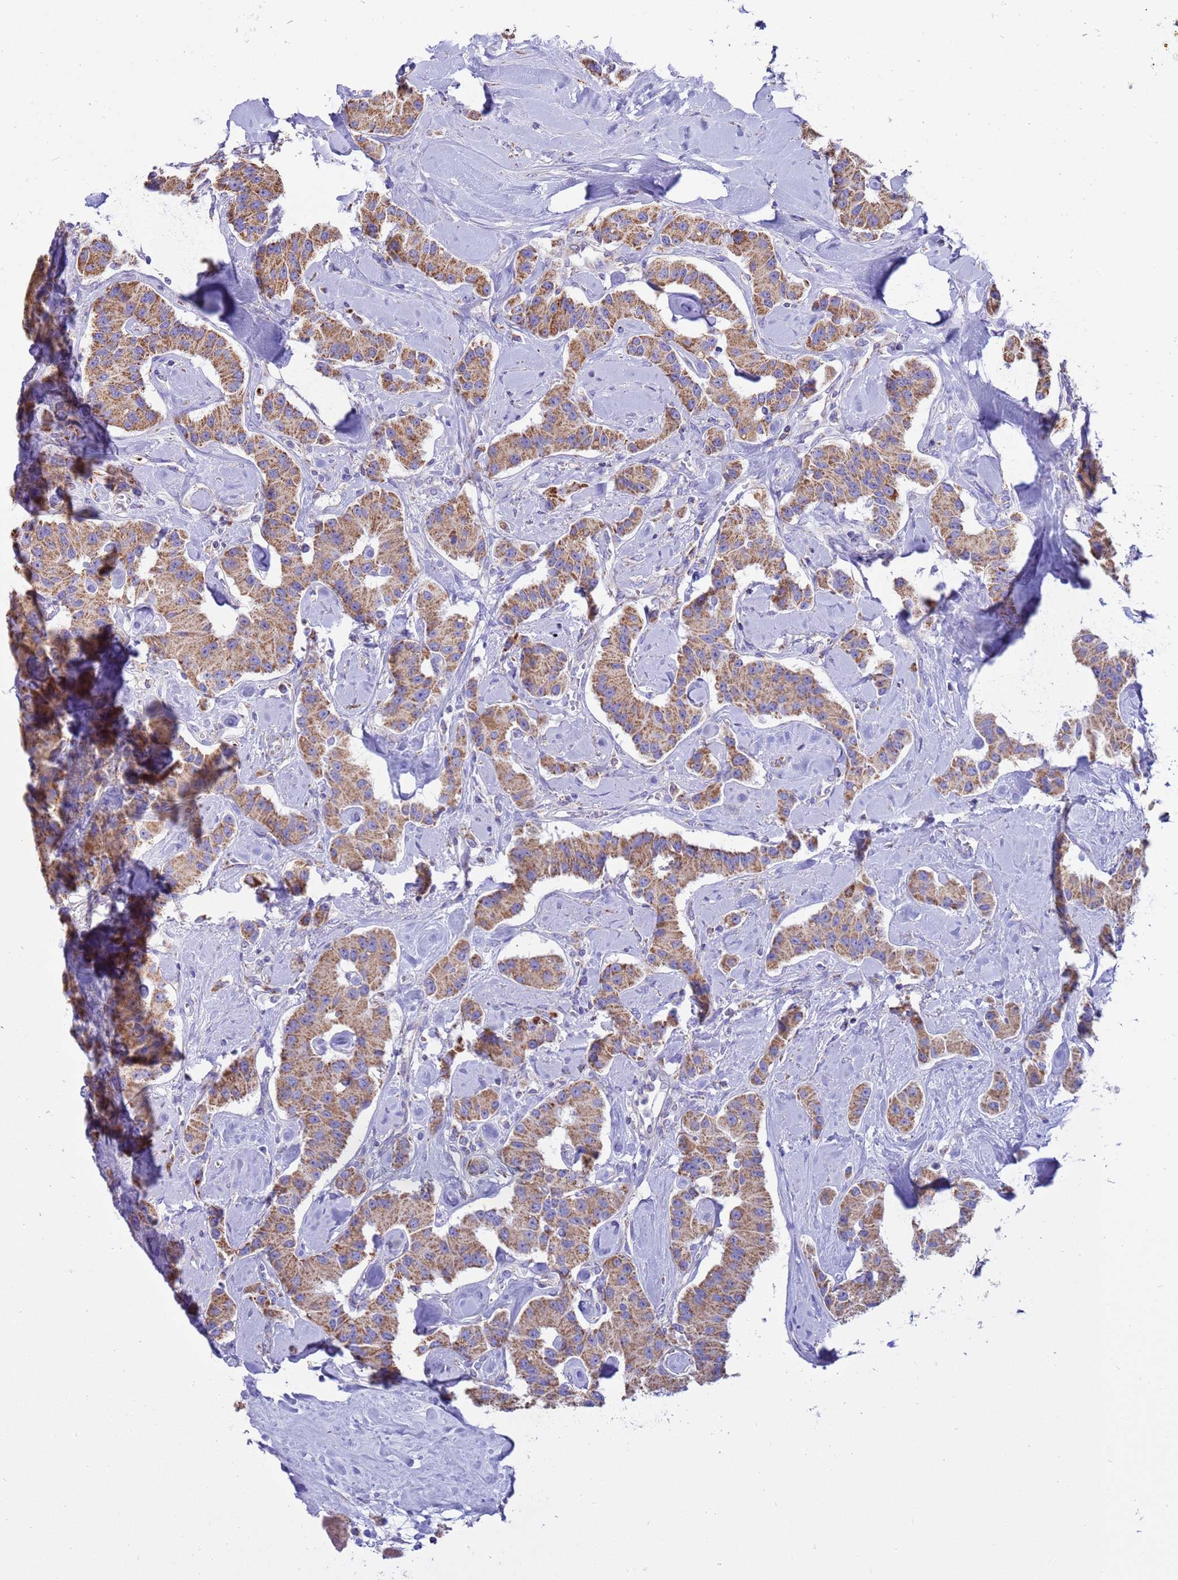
{"staining": {"intensity": "moderate", "quantity": ">75%", "location": "cytoplasmic/membranous"}, "tissue": "carcinoid", "cell_type": "Tumor cells", "image_type": "cancer", "snomed": [{"axis": "morphology", "description": "Carcinoid, malignant, NOS"}, {"axis": "topography", "description": "Pancreas"}], "caption": "Carcinoid tissue demonstrates moderate cytoplasmic/membranous staining in approximately >75% of tumor cells", "gene": "RNF165", "patient": {"sex": "male", "age": 41}}